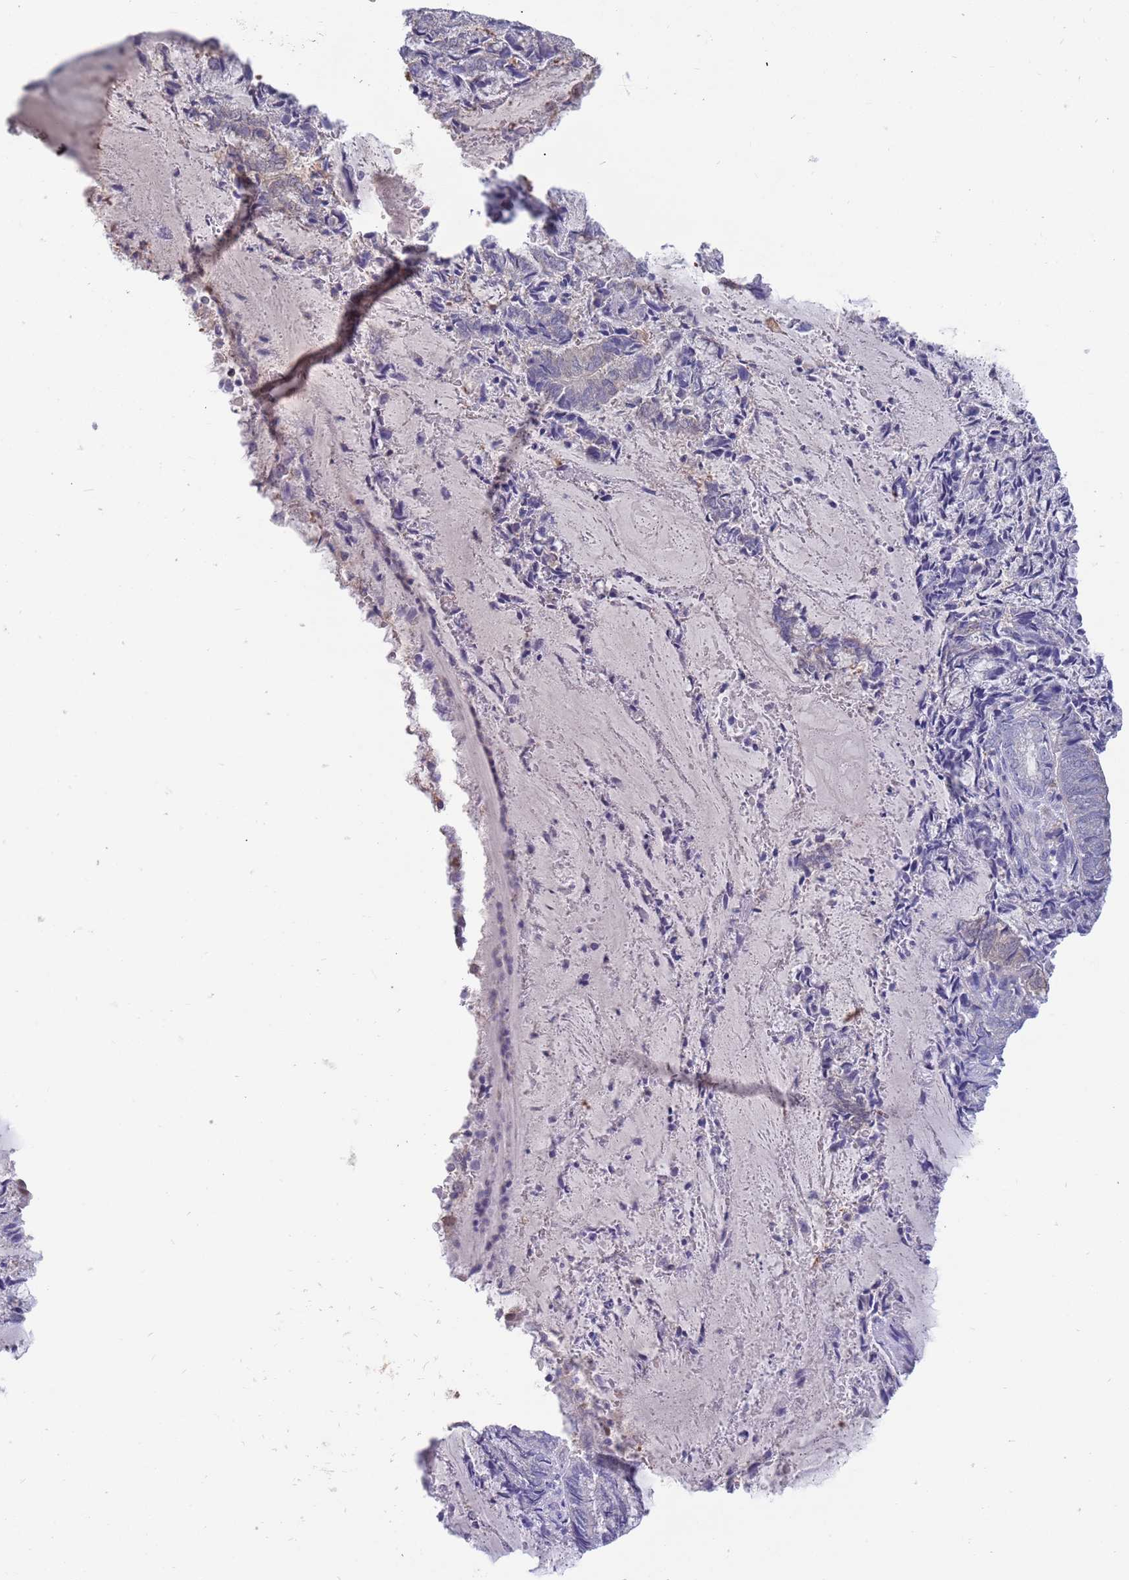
{"staining": {"intensity": "negative", "quantity": "none", "location": "none"}, "tissue": "endometrial cancer", "cell_type": "Tumor cells", "image_type": "cancer", "snomed": [{"axis": "morphology", "description": "Adenocarcinoma, NOS"}, {"axis": "topography", "description": "Endometrium"}], "caption": "A high-resolution micrograph shows immunohistochemistry staining of endometrial adenocarcinoma, which displays no significant staining in tumor cells. (Stains: DAB IHC with hematoxylin counter stain, Microscopy: brightfield microscopy at high magnification).", "gene": "AP5S1", "patient": {"sex": "female", "age": 80}}